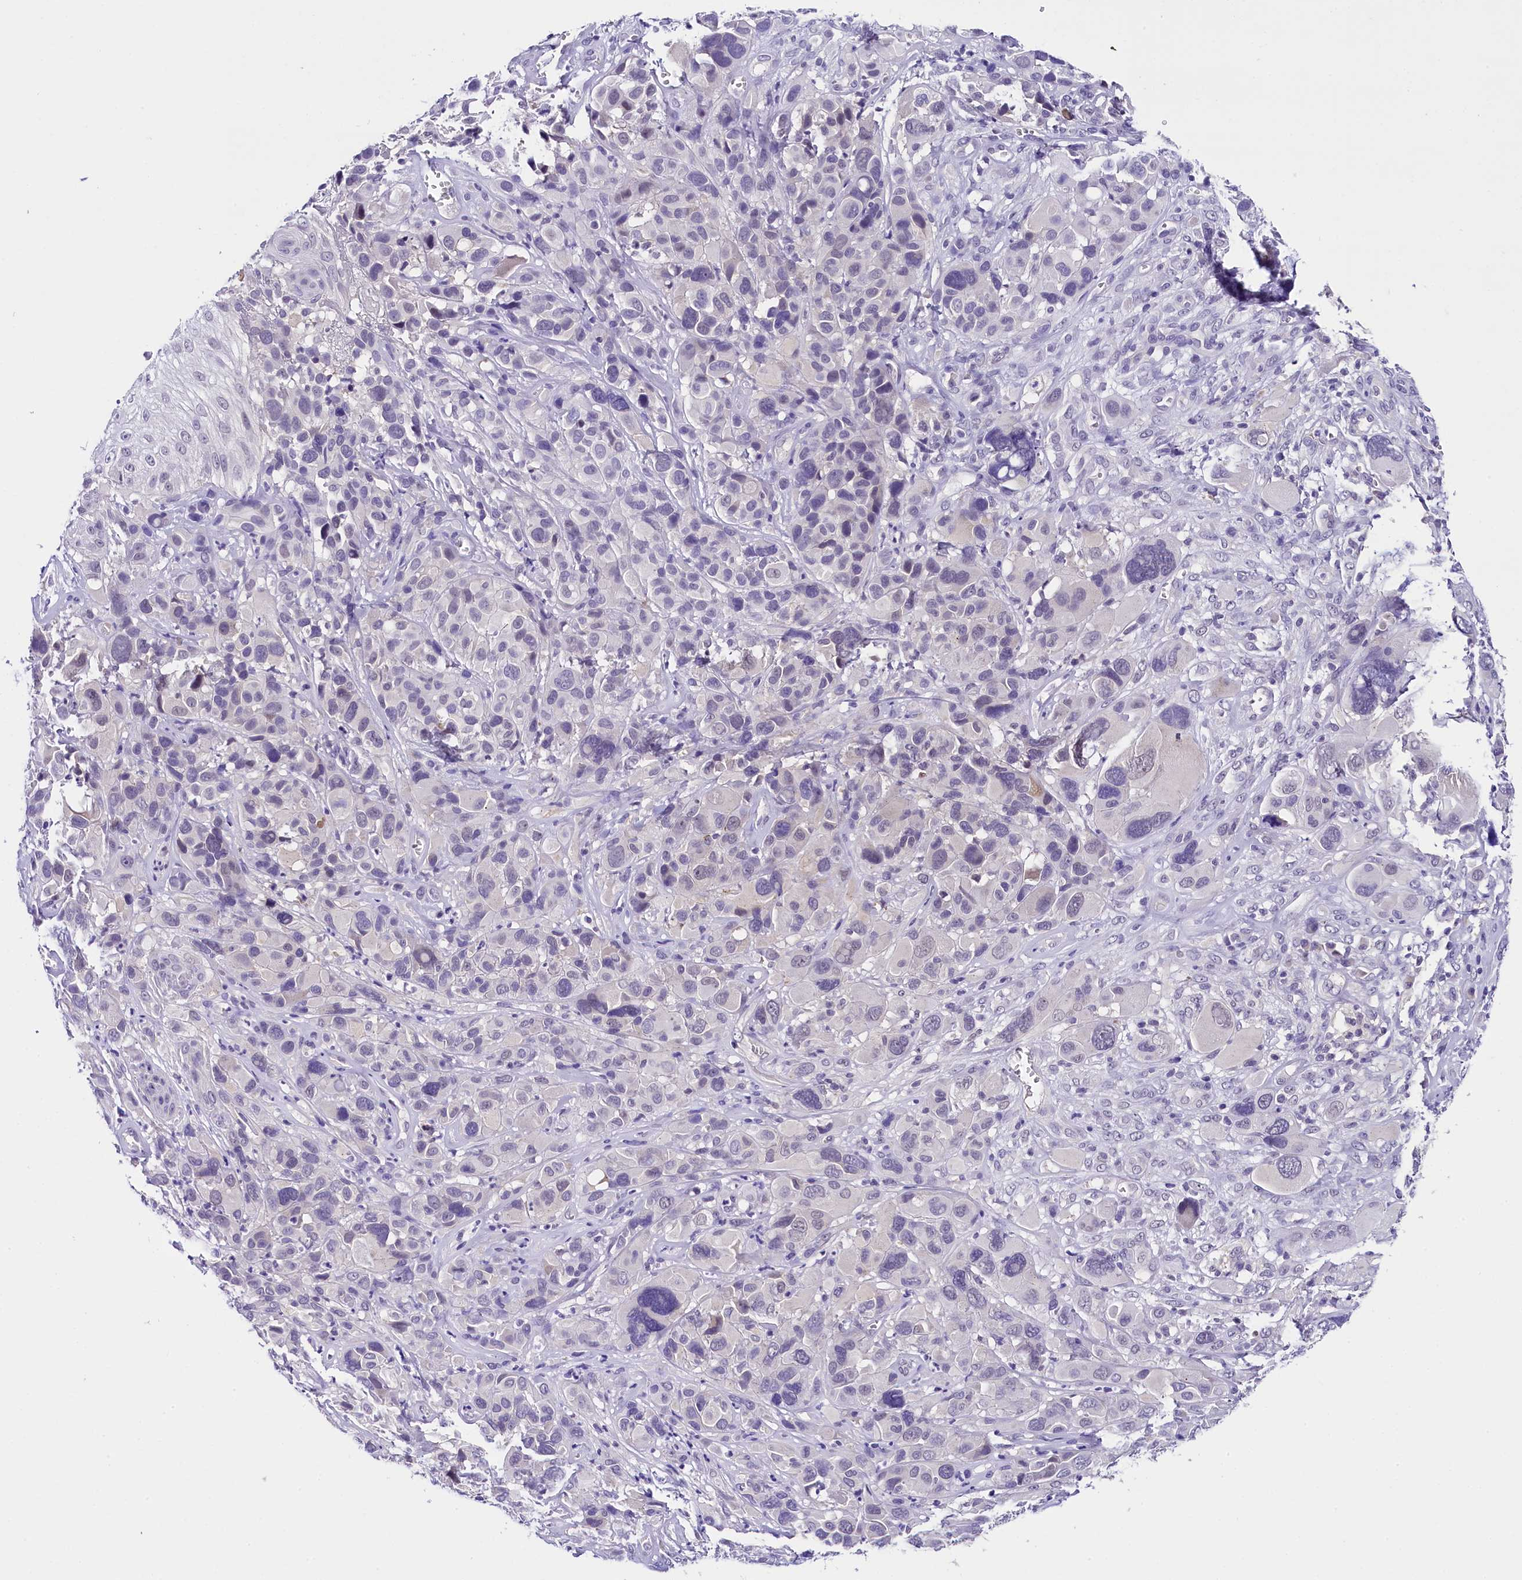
{"staining": {"intensity": "negative", "quantity": "none", "location": "none"}, "tissue": "melanoma", "cell_type": "Tumor cells", "image_type": "cancer", "snomed": [{"axis": "morphology", "description": "Malignant melanoma, NOS"}, {"axis": "topography", "description": "Skin of trunk"}], "caption": "Tumor cells are negative for protein expression in human melanoma.", "gene": "IQCN", "patient": {"sex": "male", "age": 71}}